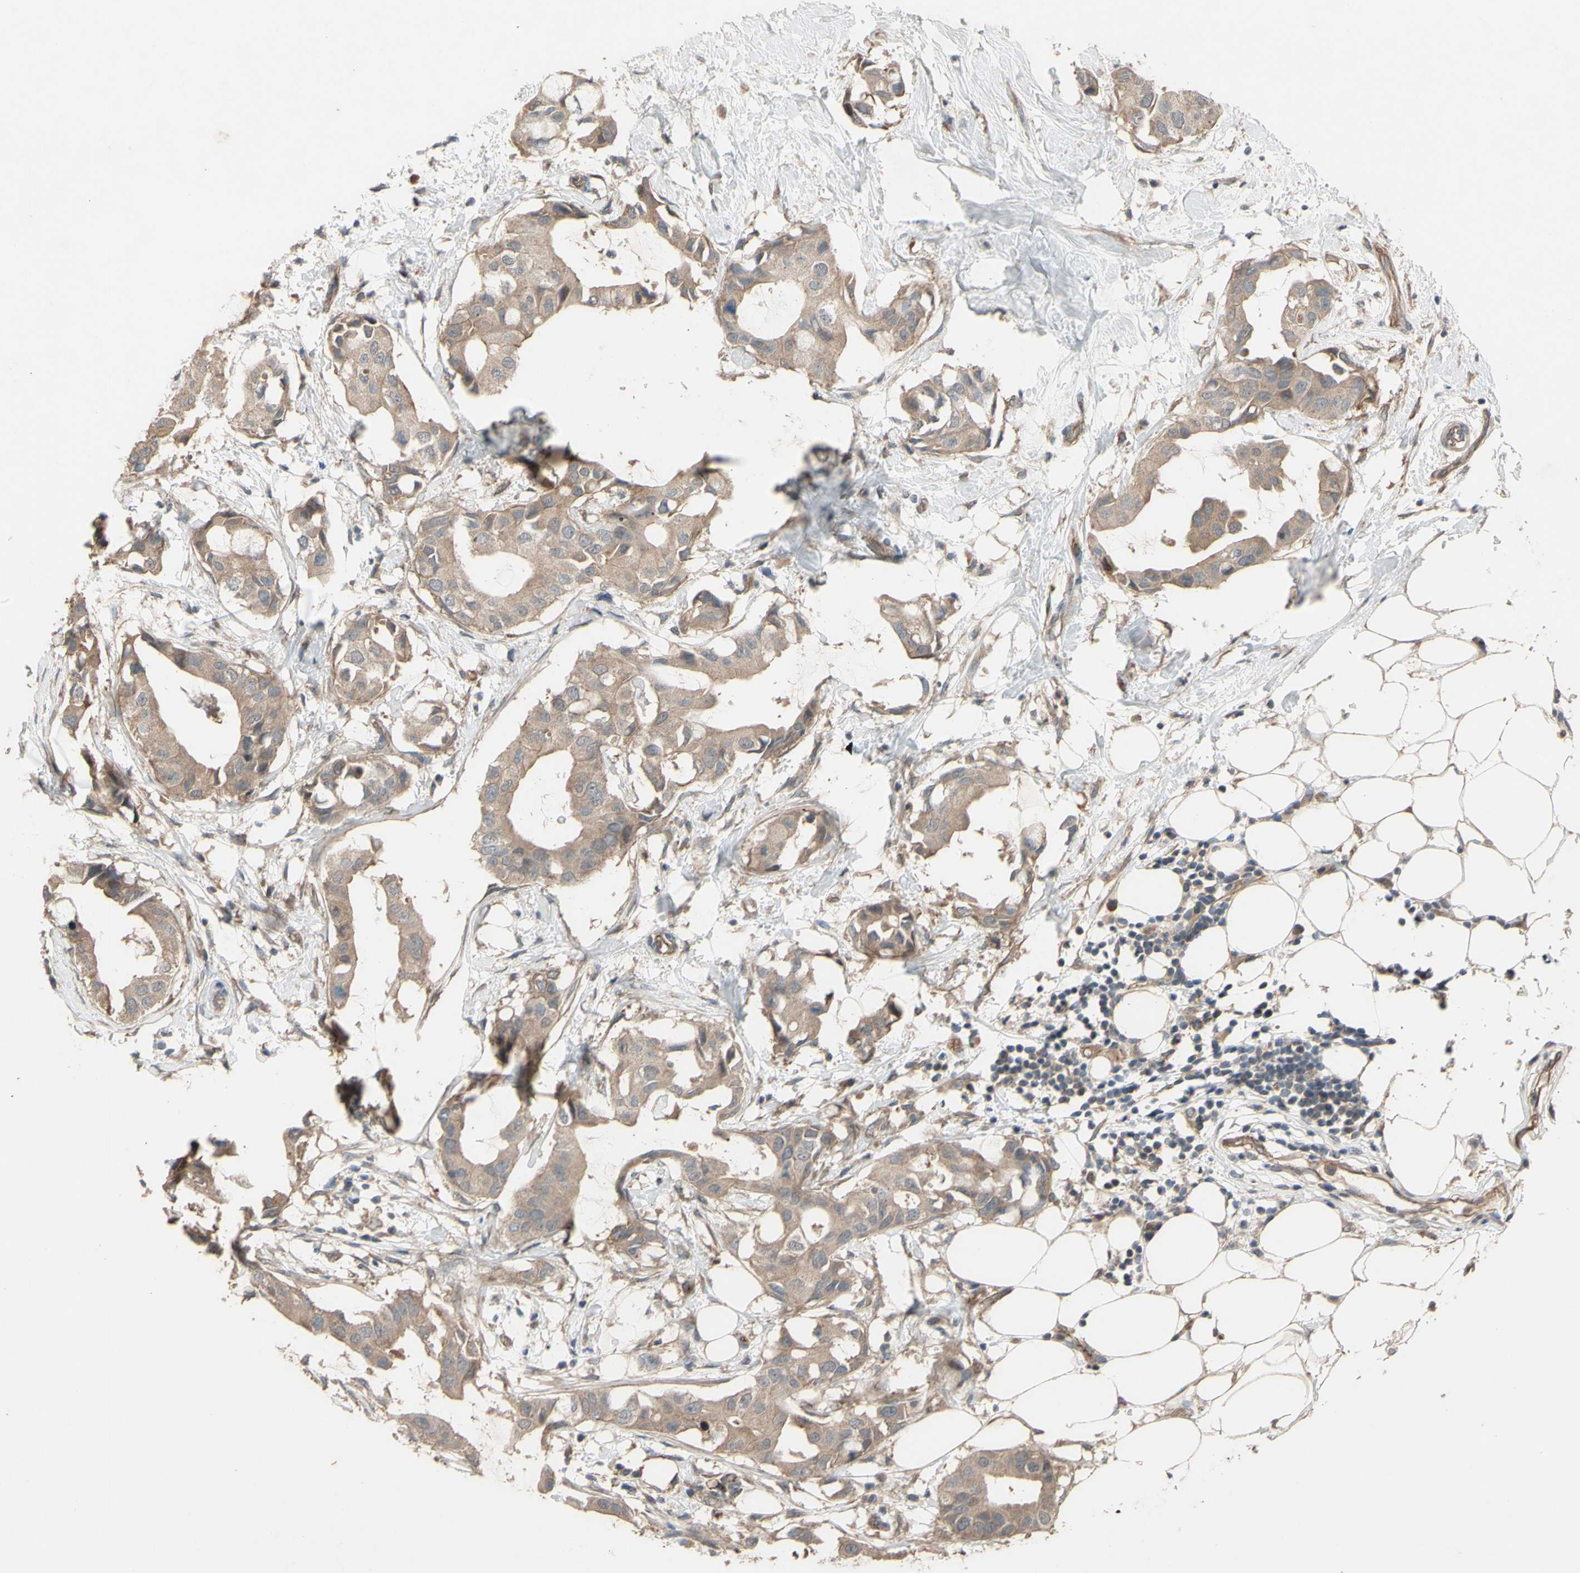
{"staining": {"intensity": "moderate", "quantity": ">75%", "location": "cytoplasmic/membranous"}, "tissue": "breast cancer", "cell_type": "Tumor cells", "image_type": "cancer", "snomed": [{"axis": "morphology", "description": "Duct carcinoma"}, {"axis": "topography", "description": "Breast"}], "caption": "A brown stain highlights moderate cytoplasmic/membranous staining of a protein in invasive ductal carcinoma (breast) tumor cells. The protein of interest is shown in brown color, while the nuclei are stained blue.", "gene": "SHROOM4", "patient": {"sex": "female", "age": 40}}